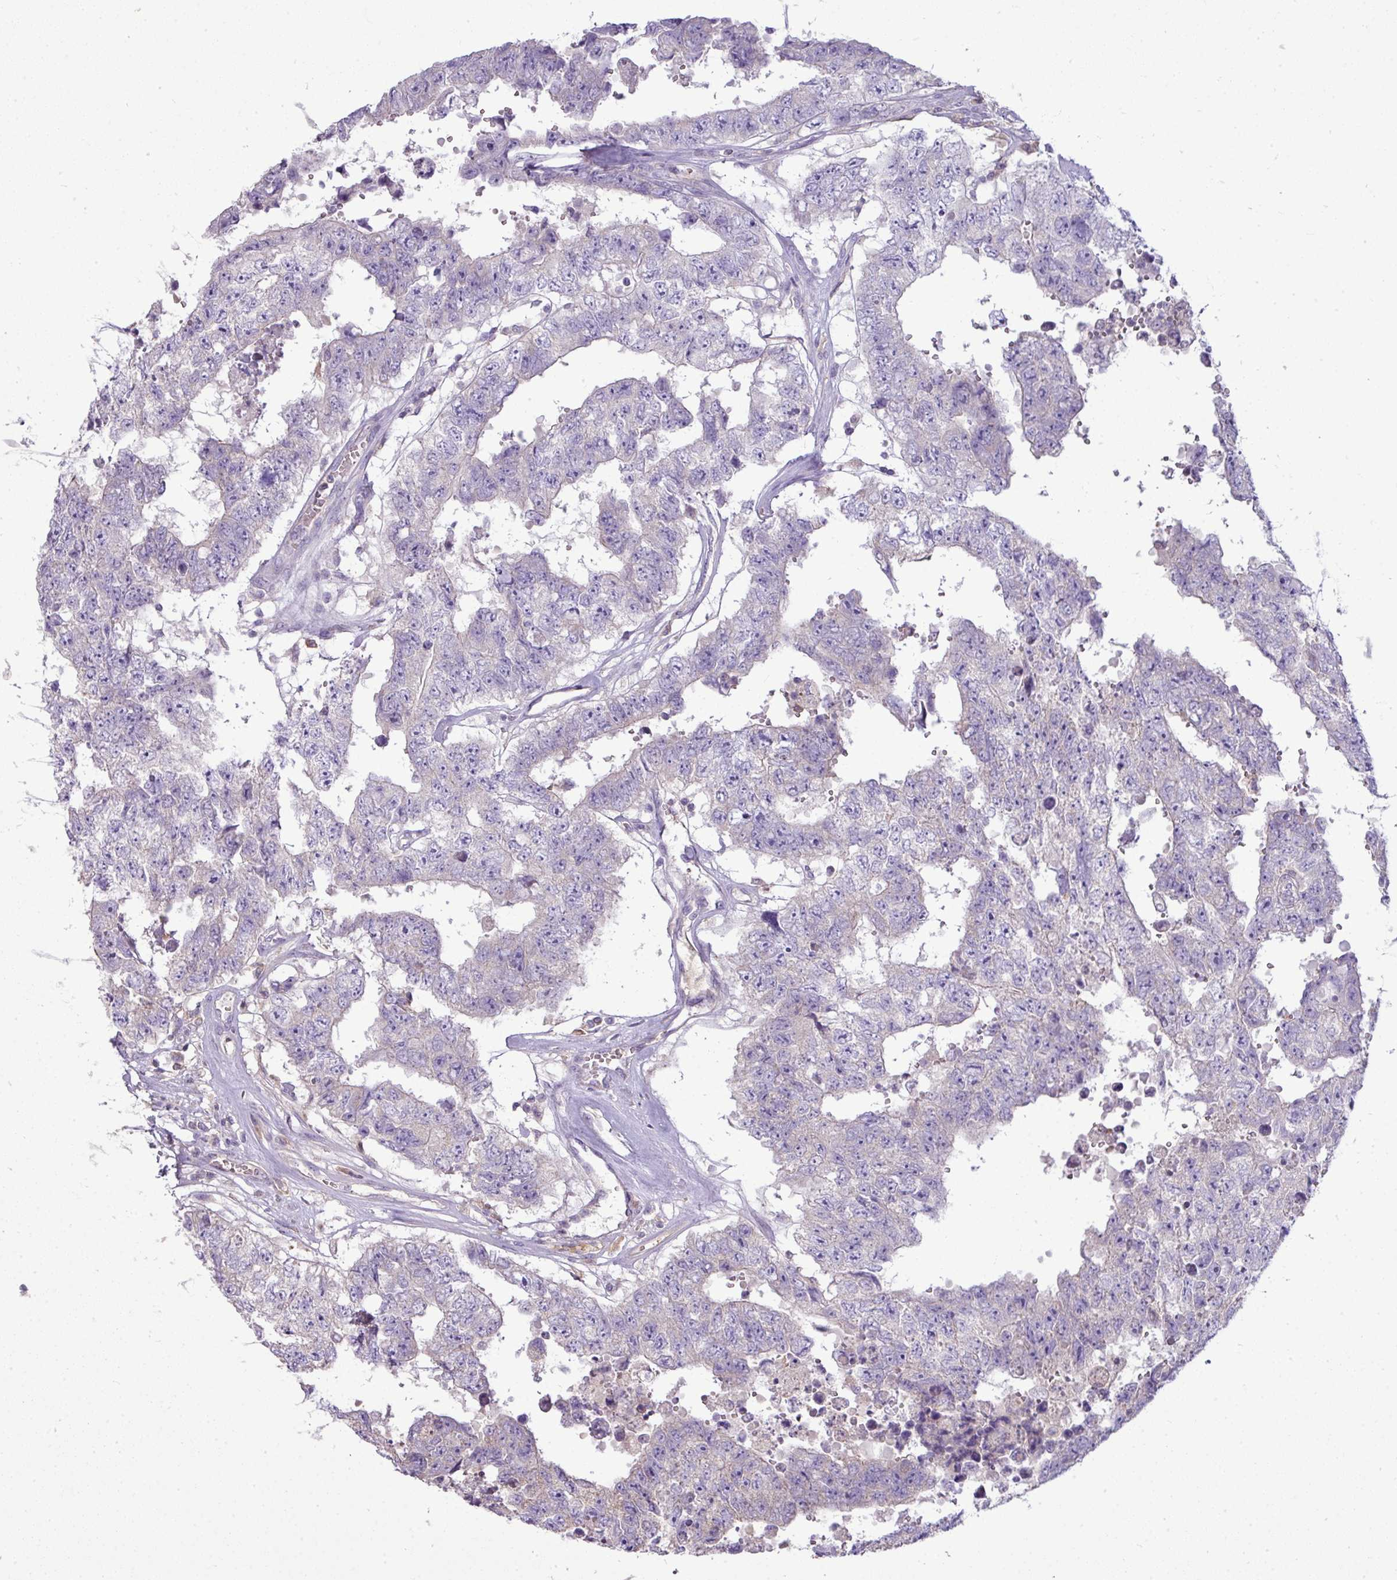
{"staining": {"intensity": "negative", "quantity": "none", "location": "none"}, "tissue": "testis cancer", "cell_type": "Tumor cells", "image_type": "cancer", "snomed": [{"axis": "morphology", "description": "Normal tissue, NOS"}, {"axis": "morphology", "description": "Carcinoma, Embryonal, NOS"}, {"axis": "topography", "description": "Testis"}, {"axis": "topography", "description": "Epididymis"}], "caption": "Tumor cells are negative for brown protein staining in embryonal carcinoma (testis). (Immunohistochemistry (ihc), brightfield microscopy, high magnification).", "gene": "STAT5A", "patient": {"sex": "male", "age": 25}}